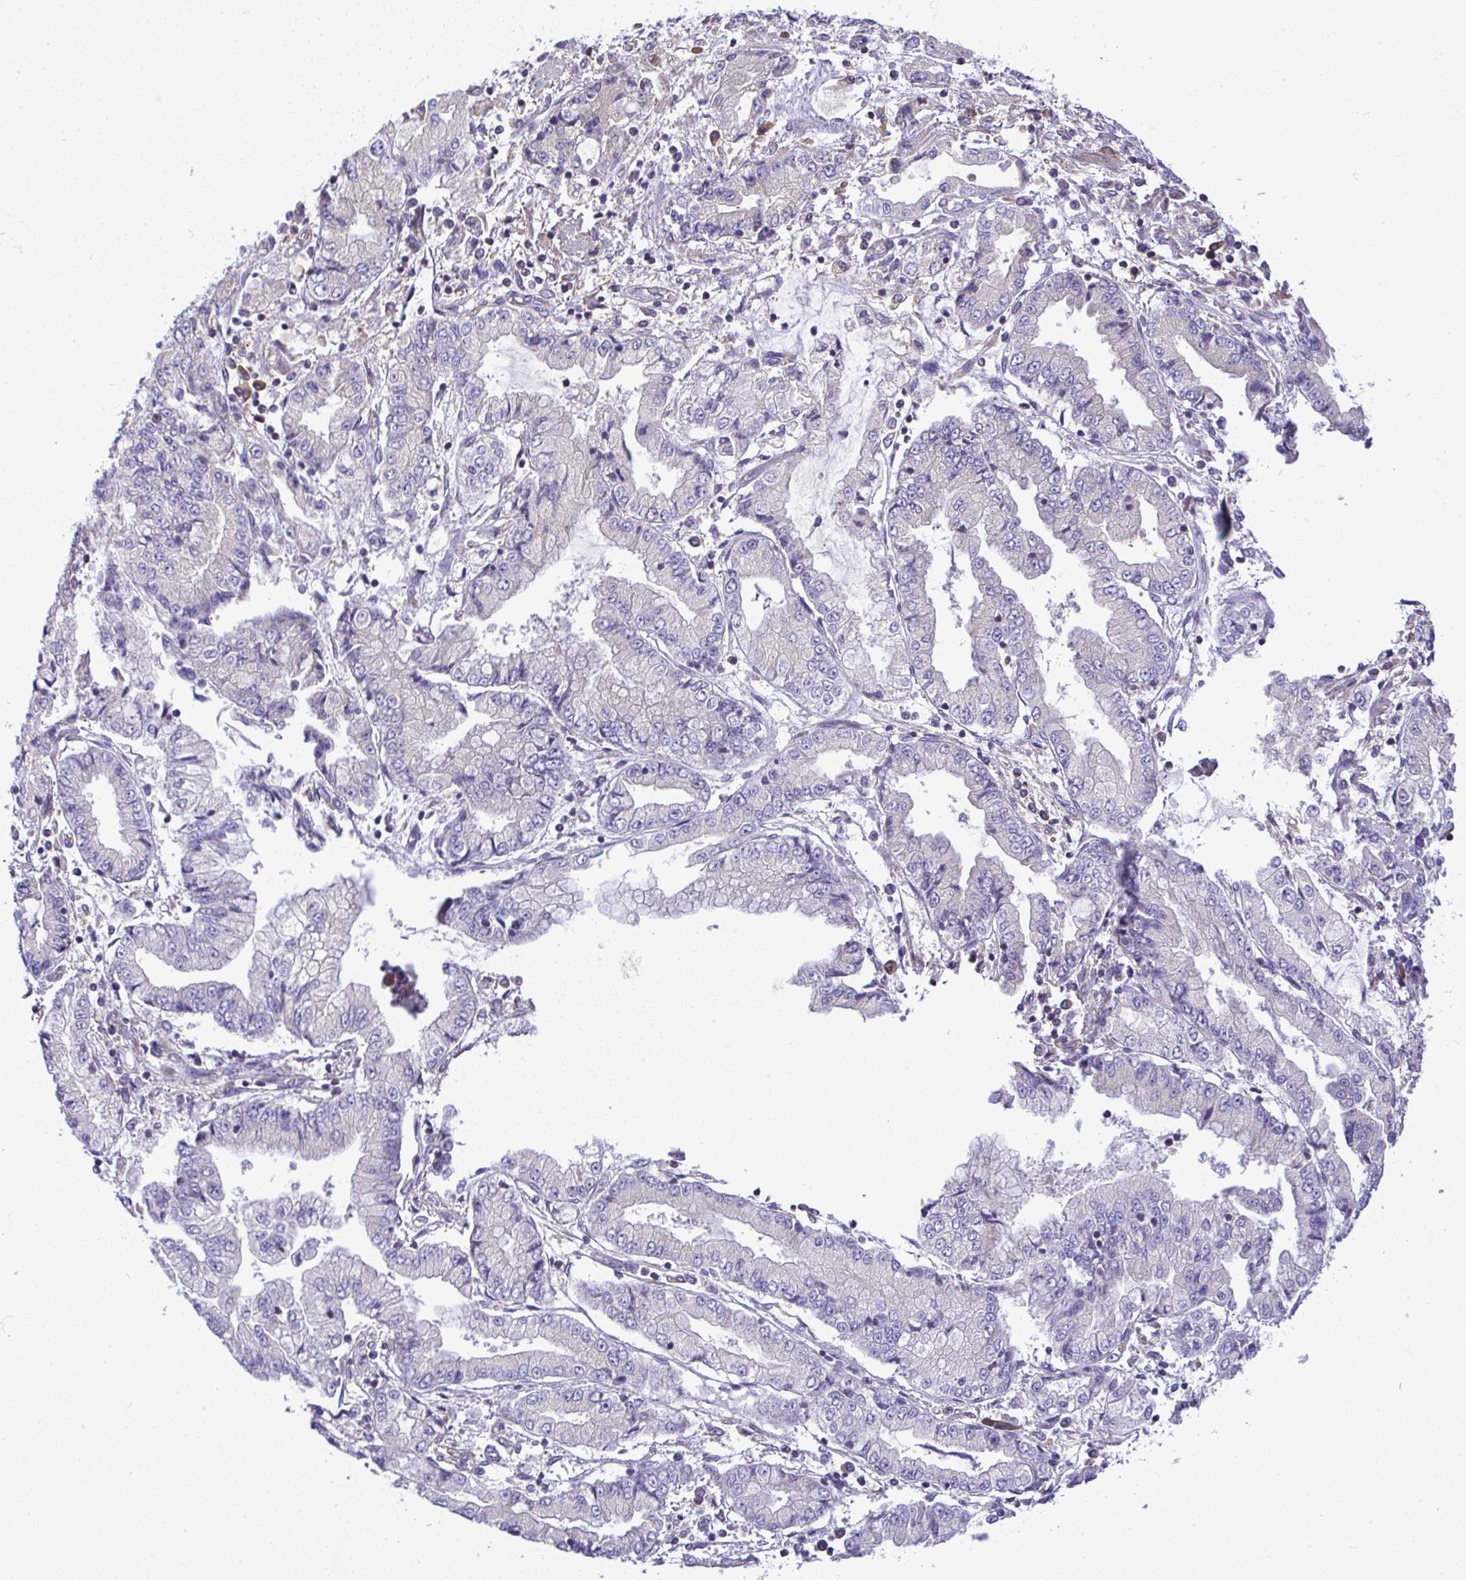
{"staining": {"intensity": "negative", "quantity": "none", "location": "none"}, "tissue": "stomach cancer", "cell_type": "Tumor cells", "image_type": "cancer", "snomed": [{"axis": "morphology", "description": "Adenocarcinoma, NOS"}, {"axis": "topography", "description": "Stomach, upper"}], "caption": "IHC of stomach adenocarcinoma displays no staining in tumor cells. The staining is performed using DAB (3,3'-diaminobenzidine) brown chromogen with nuclei counter-stained in using hematoxylin.", "gene": "GRID2", "patient": {"sex": "female", "age": 74}}